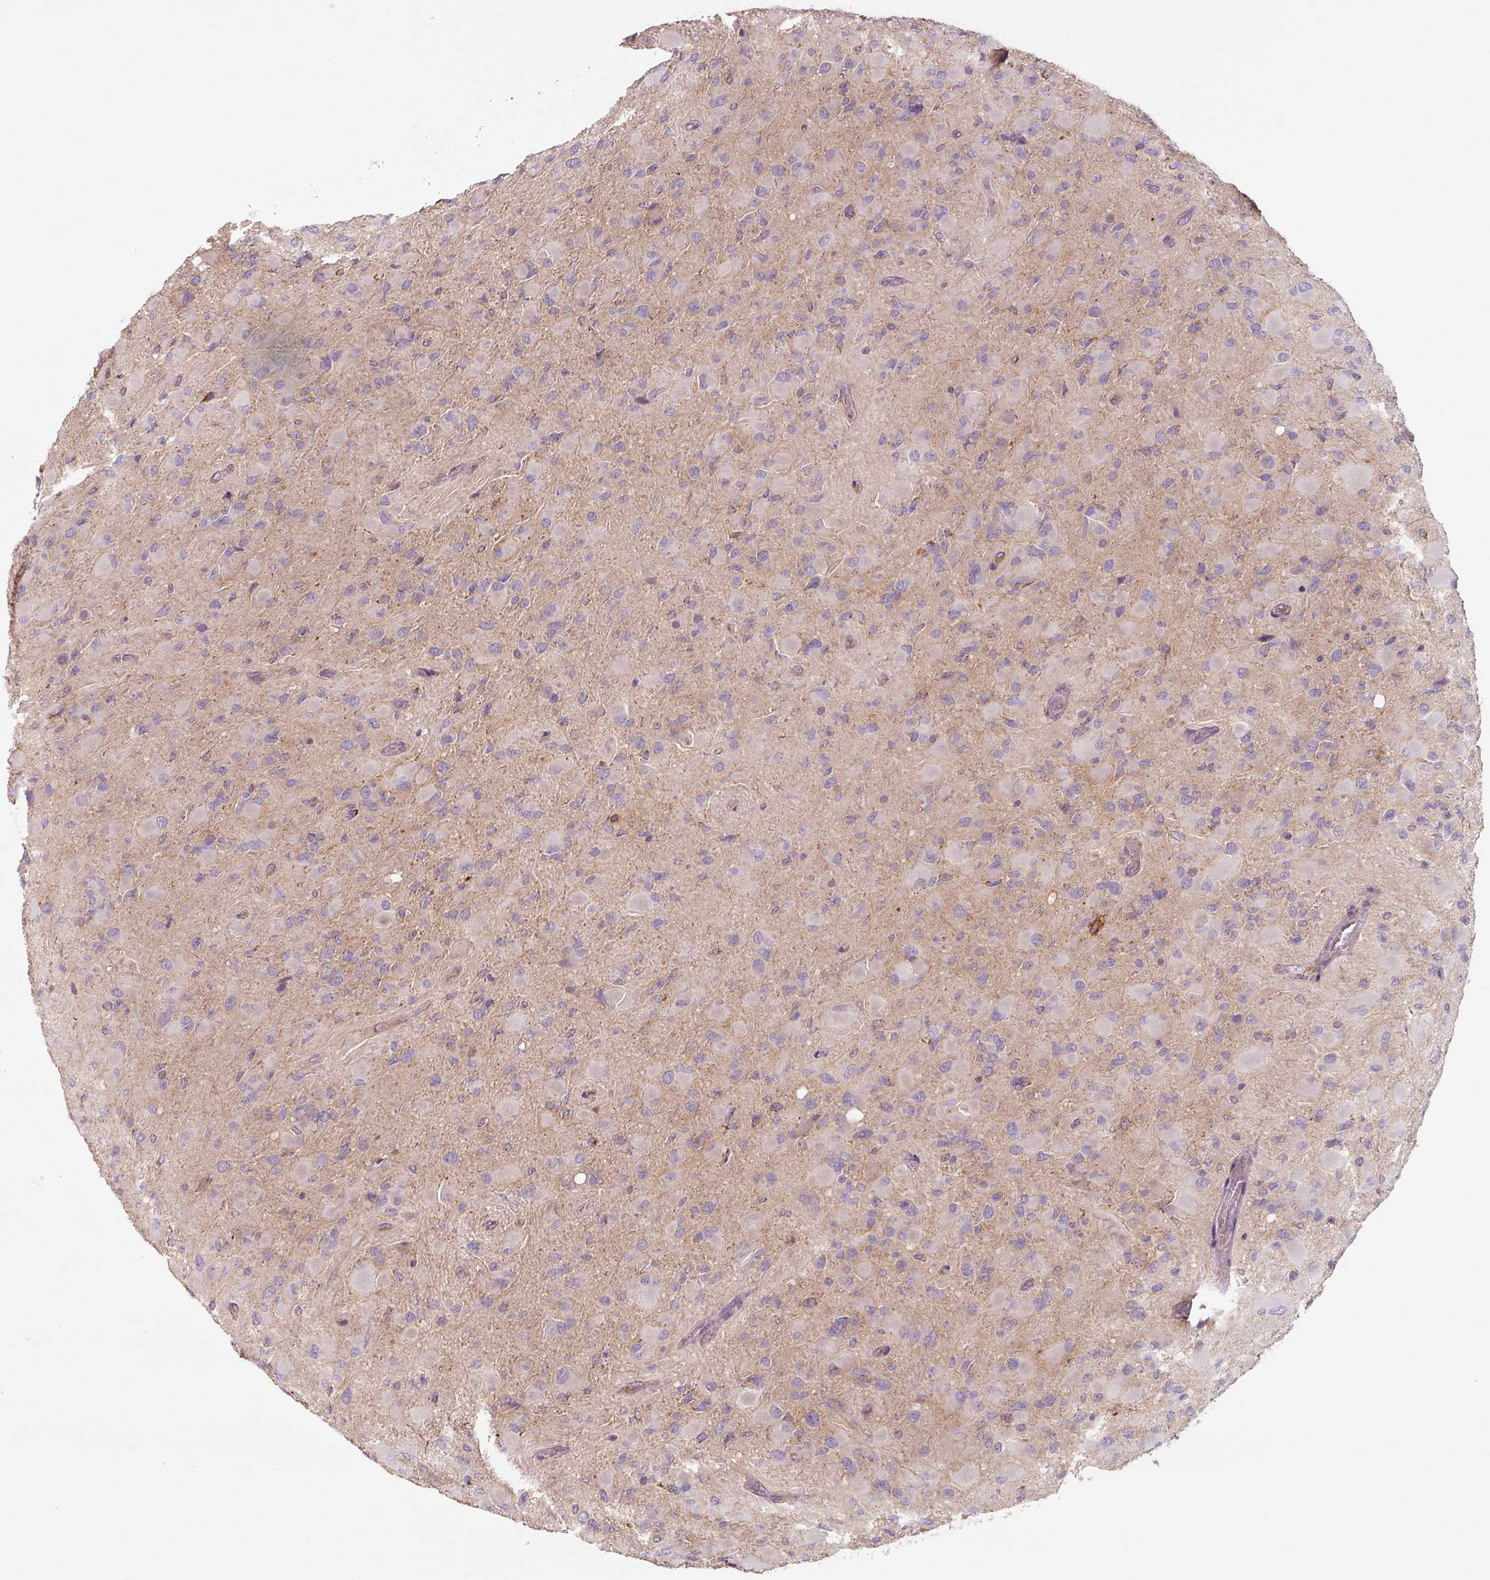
{"staining": {"intensity": "negative", "quantity": "none", "location": "none"}, "tissue": "glioma", "cell_type": "Tumor cells", "image_type": "cancer", "snomed": [{"axis": "morphology", "description": "Glioma, malignant, High grade"}, {"axis": "topography", "description": "Cerebral cortex"}], "caption": "Malignant high-grade glioma stained for a protein using immunohistochemistry (IHC) shows no expression tumor cells.", "gene": "TSEN54", "patient": {"sex": "female", "age": 36}}